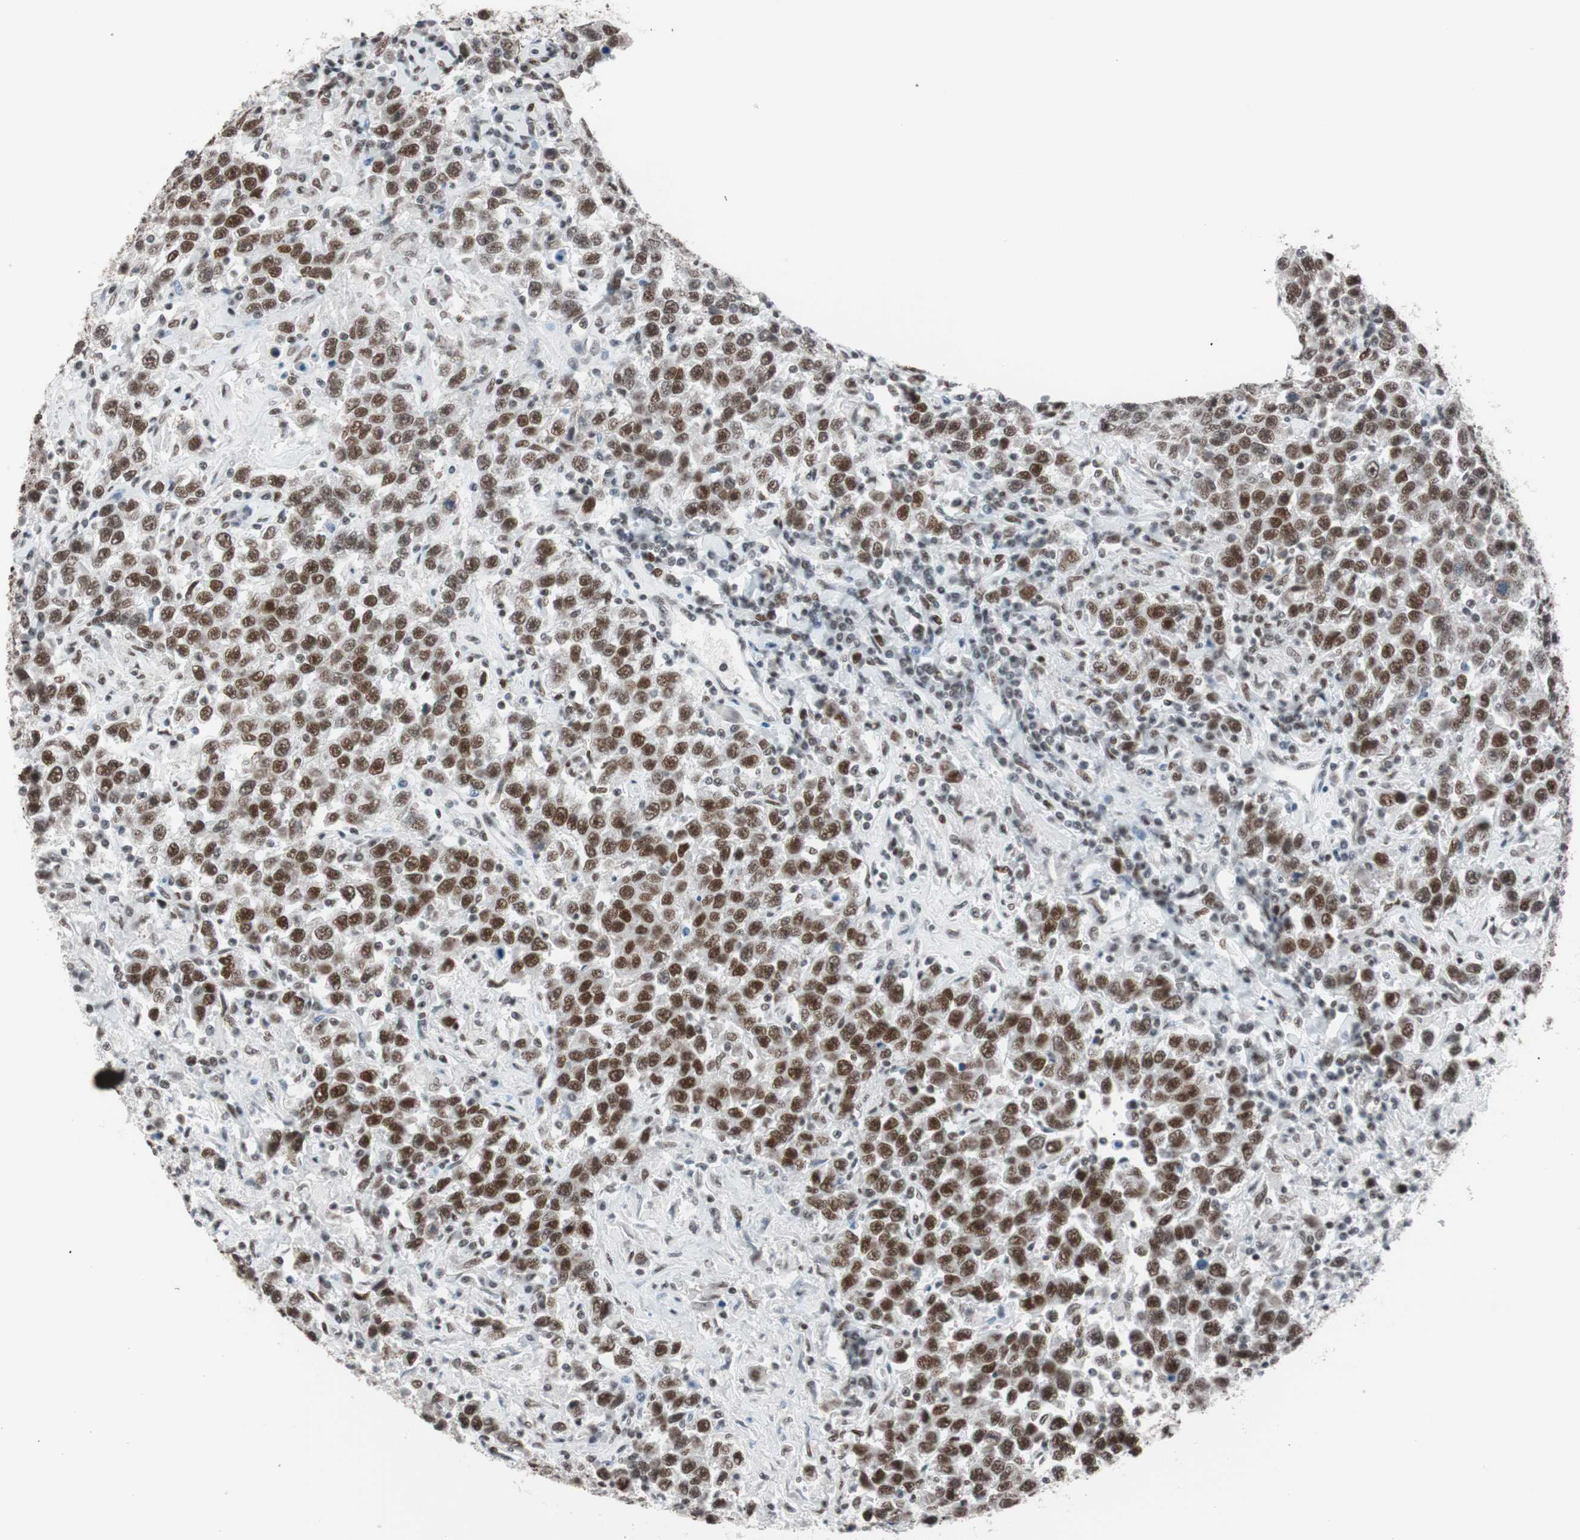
{"staining": {"intensity": "strong", "quantity": ">75%", "location": "nuclear"}, "tissue": "testis cancer", "cell_type": "Tumor cells", "image_type": "cancer", "snomed": [{"axis": "morphology", "description": "Seminoma, NOS"}, {"axis": "topography", "description": "Testis"}], "caption": "An image of human testis cancer stained for a protein reveals strong nuclear brown staining in tumor cells. Nuclei are stained in blue.", "gene": "ARID1A", "patient": {"sex": "male", "age": 41}}